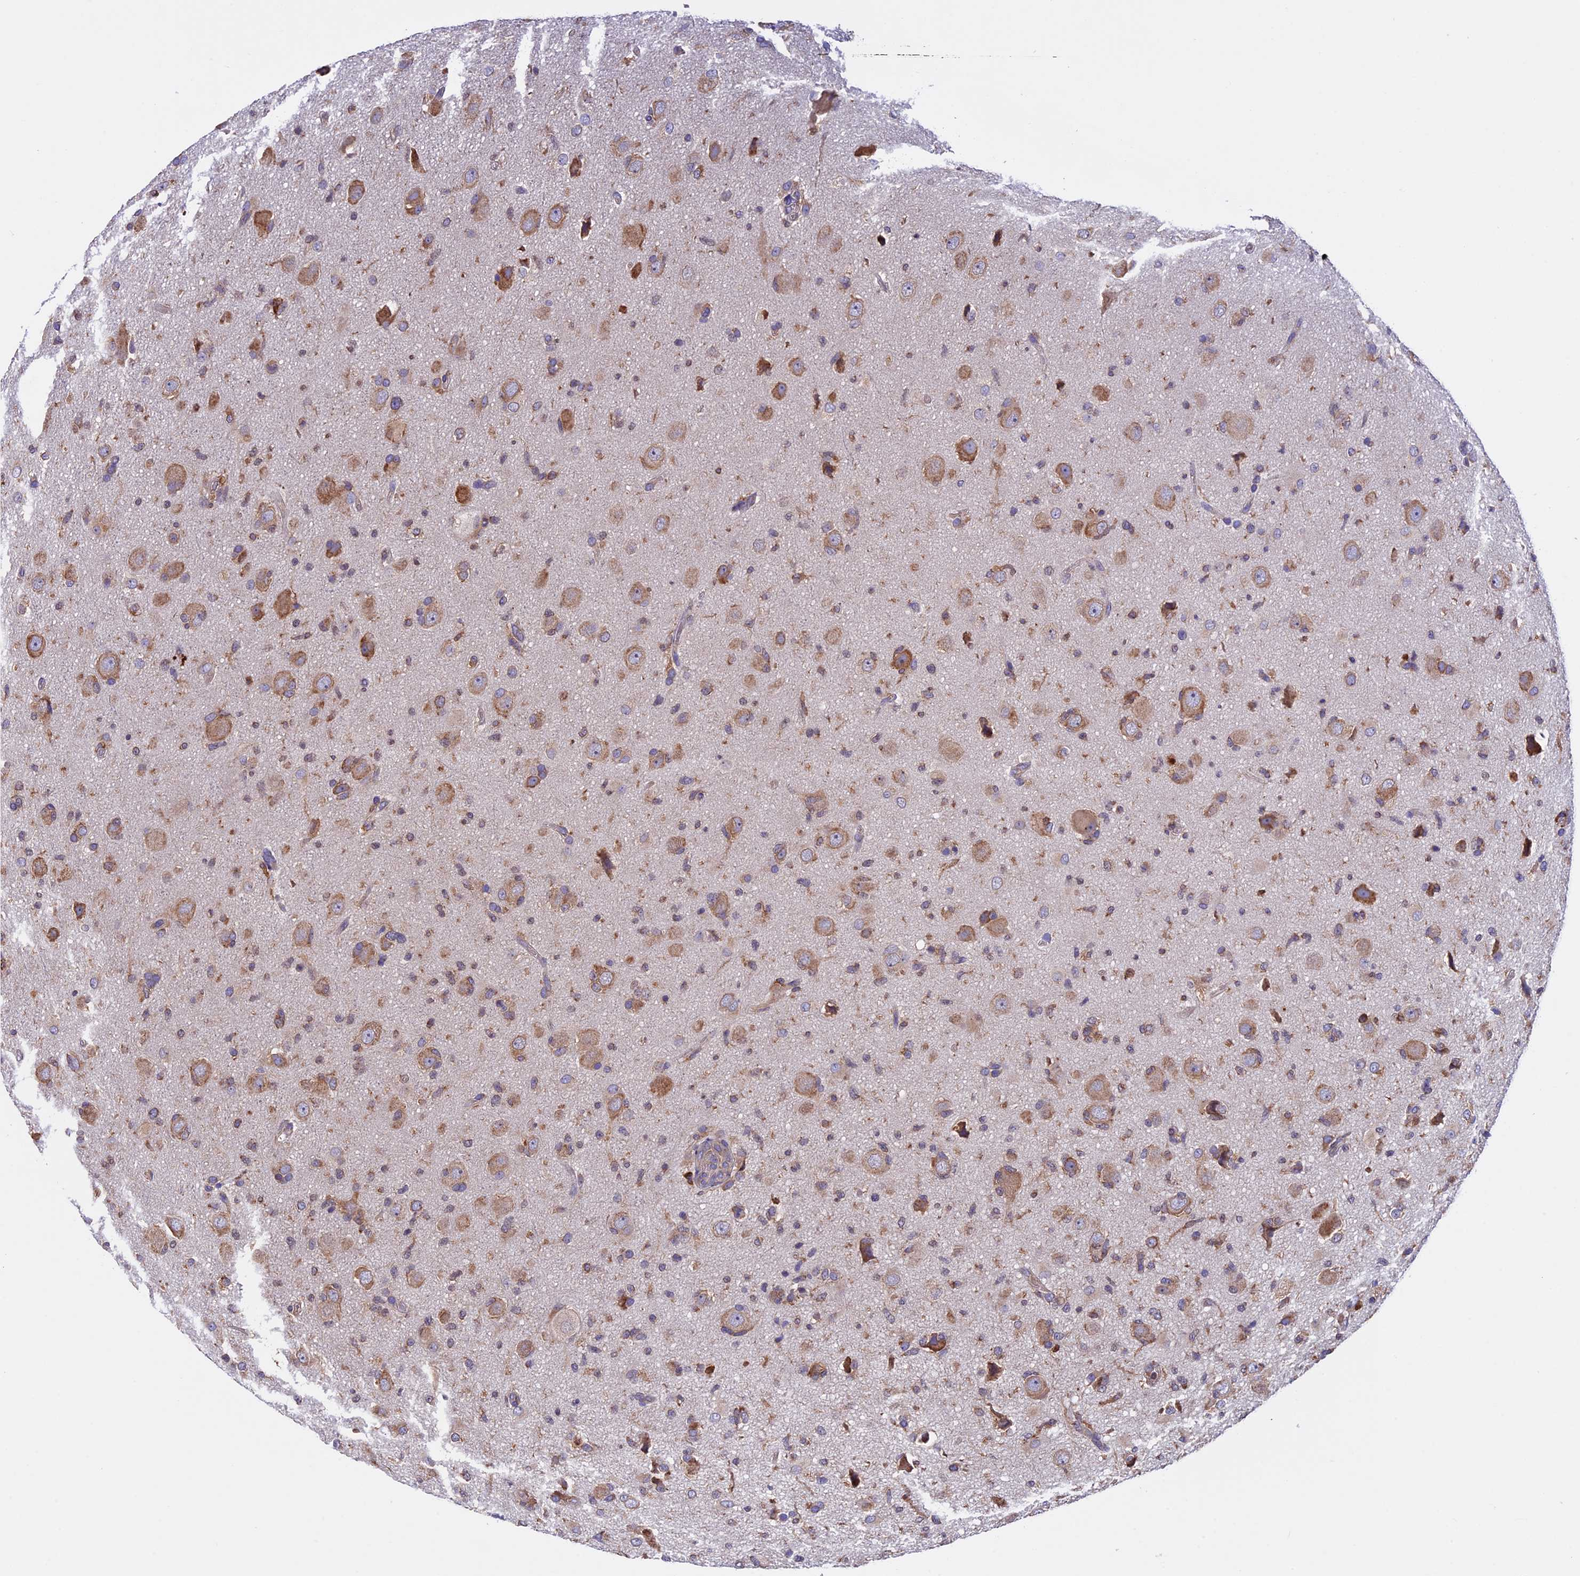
{"staining": {"intensity": "weak", "quantity": "25%-75%", "location": "cytoplasmic/membranous"}, "tissue": "glioma", "cell_type": "Tumor cells", "image_type": "cancer", "snomed": [{"axis": "morphology", "description": "Glioma, malignant, High grade"}, {"axis": "topography", "description": "Brain"}], "caption": "Malignant glioma (high-grade) stained with a brown dye shows weak cytoplasmic/membranous positive staining in about 25%-75% of tumor cells.", "gene": "BTBD3", "patient": {"sex": "female", "age": 57}}